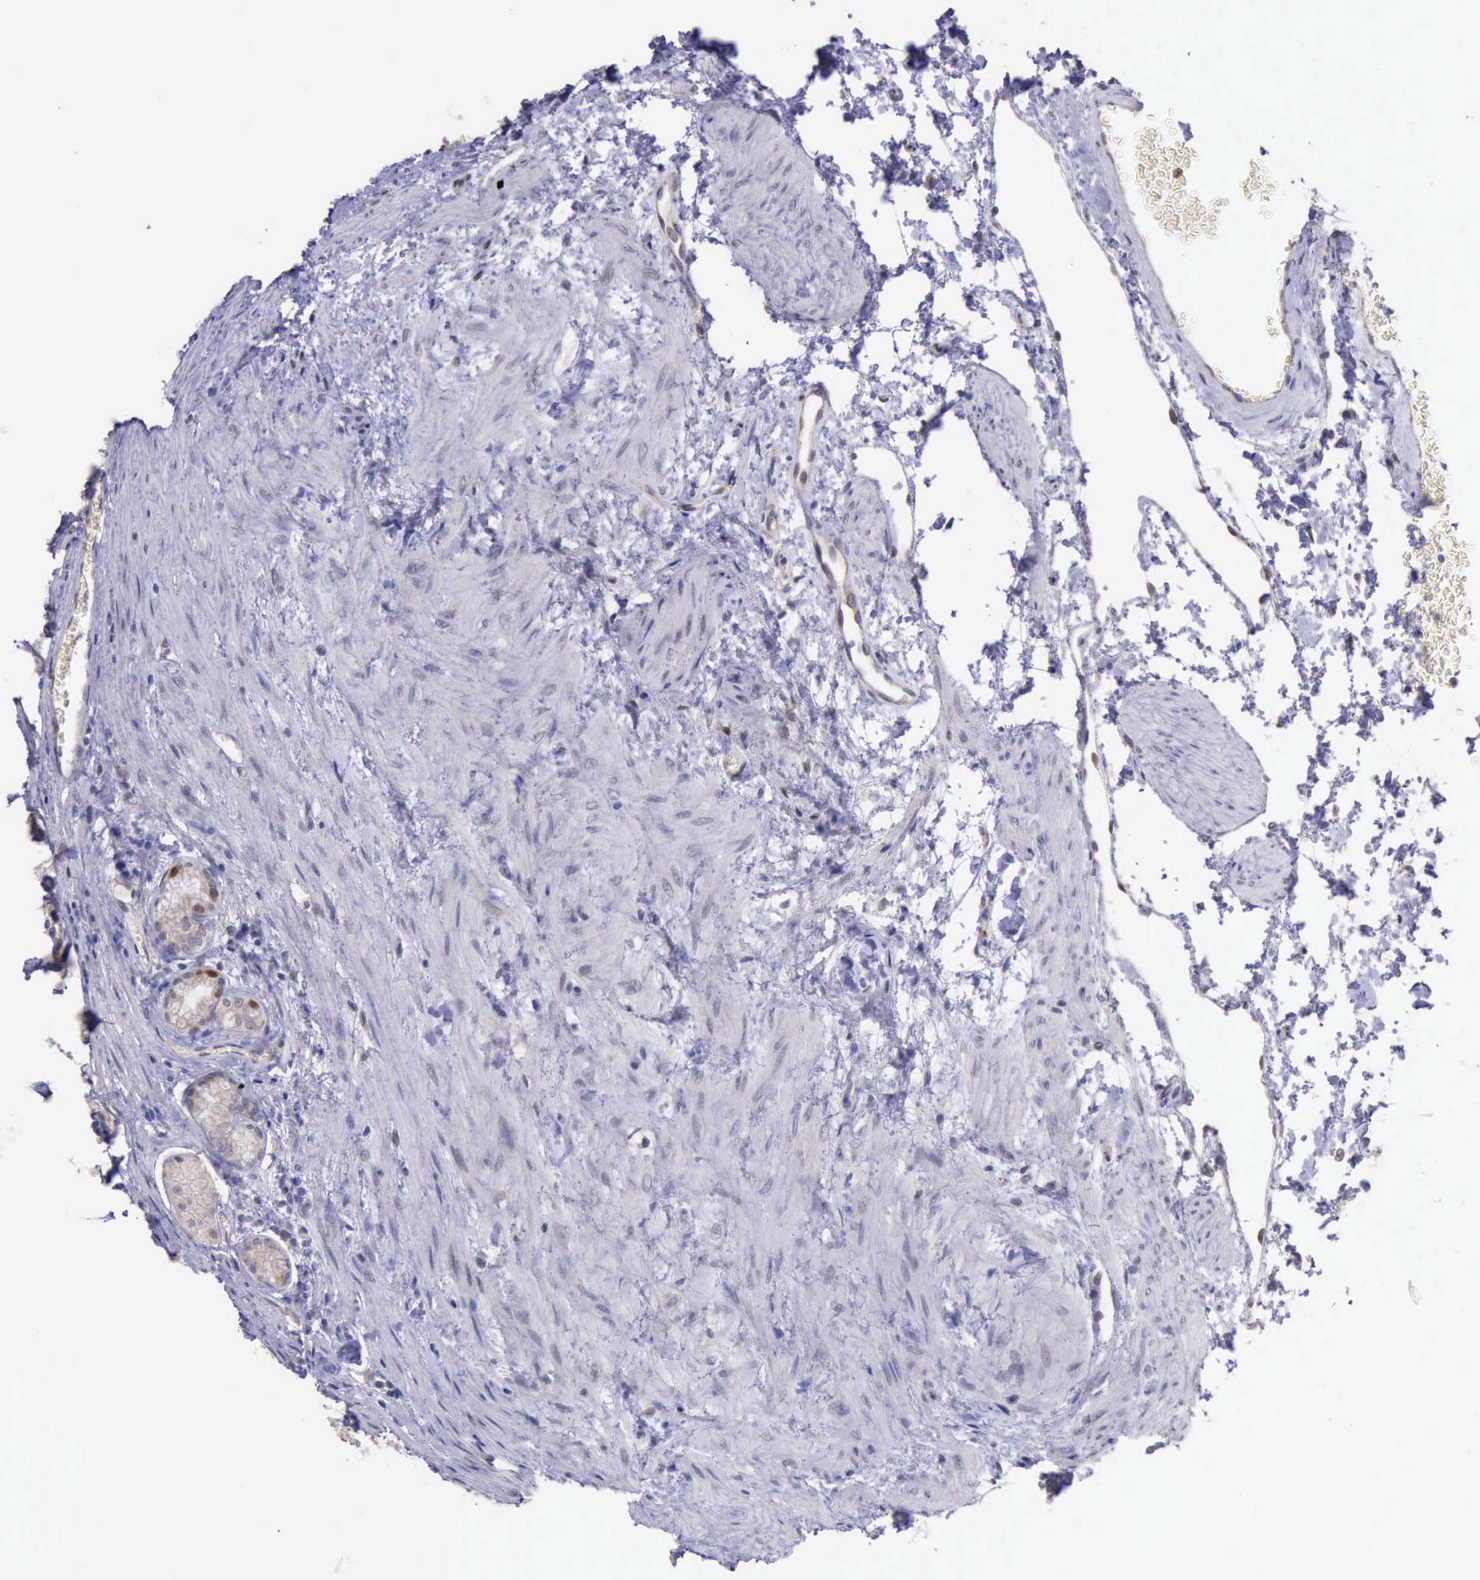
{"staining": {"intensity": "weak", "quantity": ">75%", "location": "cytoplasmic/membranous"}, "tissue": "stomach", "cell_type": "Glandular cells", "image_type": "normal", "snomed": [{"axis": "morphology", "description": "Normal tissue, NOS"}, {"axis": "topography", "description": "Stomach"}, {"axis": "topography", "description": "Stomach, lower"}], "caption": "Immunohistochemical staining of benign stomach demonstrates weak cytoplasmic/membranous protein positivity in approximately >75% of glandular cells.", "gene": "PLEK2", "patient": {"sex": "male", "age": 76}}